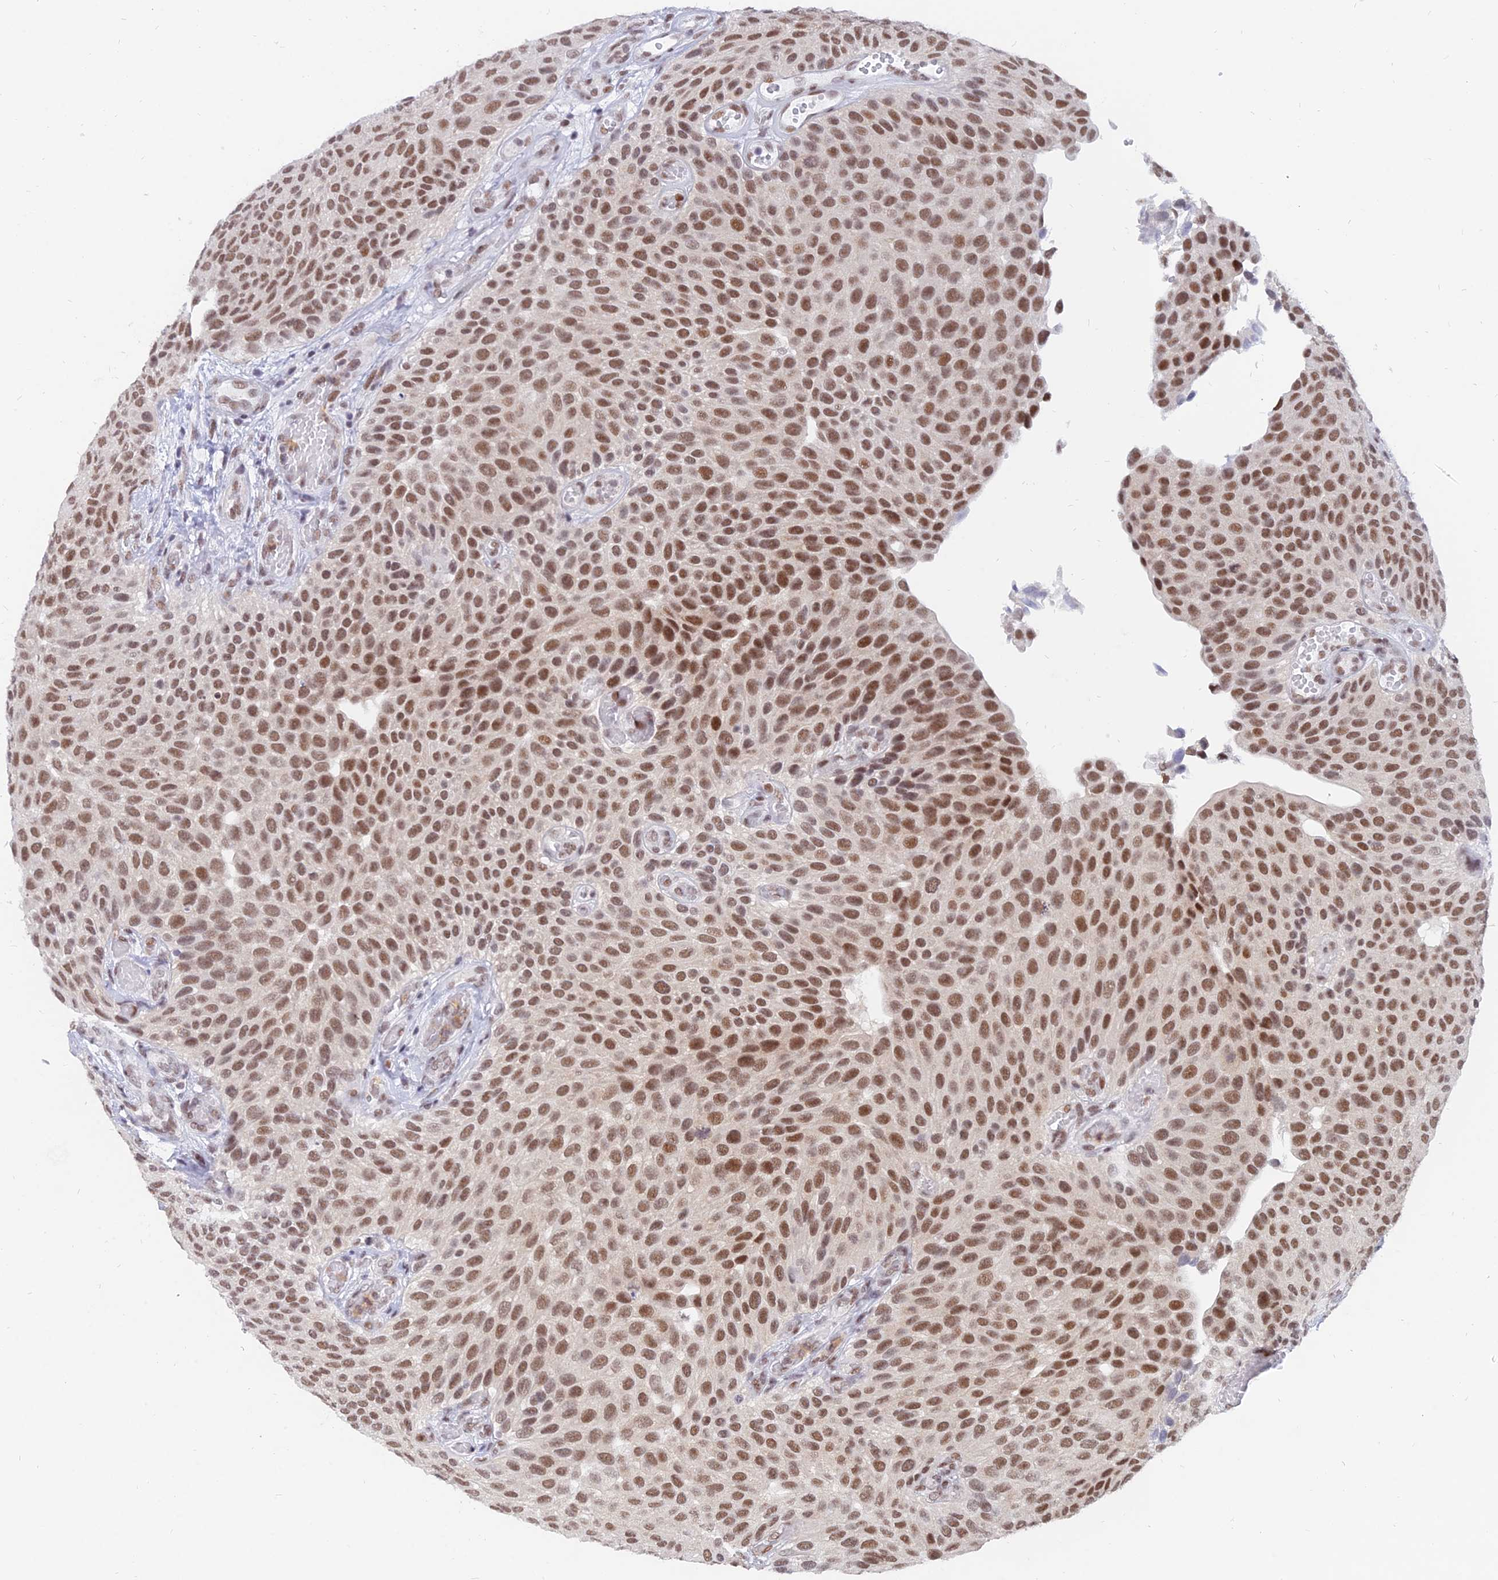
{"staining": {"intensity": "moderate", "quantity": ">75%", "location": "nuclear"}, "tissue": "urothelial cancer", "cell_type": "Tumor cells", "image_type": "cancer", "snomed": [{"axis": "morphology", "description": "Urothelial carcinoma, Low grade"}, {"axis": "topography", "description": "Urinary bladder"}], "caption": "The histopathology image reveals staining of low-grade urothelial carcinoma, revealing moderate nuclear protein positivity (brown color) within tumor cells. (Brightfield microscopy of DAB IHC at high magnification).", "gene": "DPY30", "patient": {"sex": "male", "age": 89}}